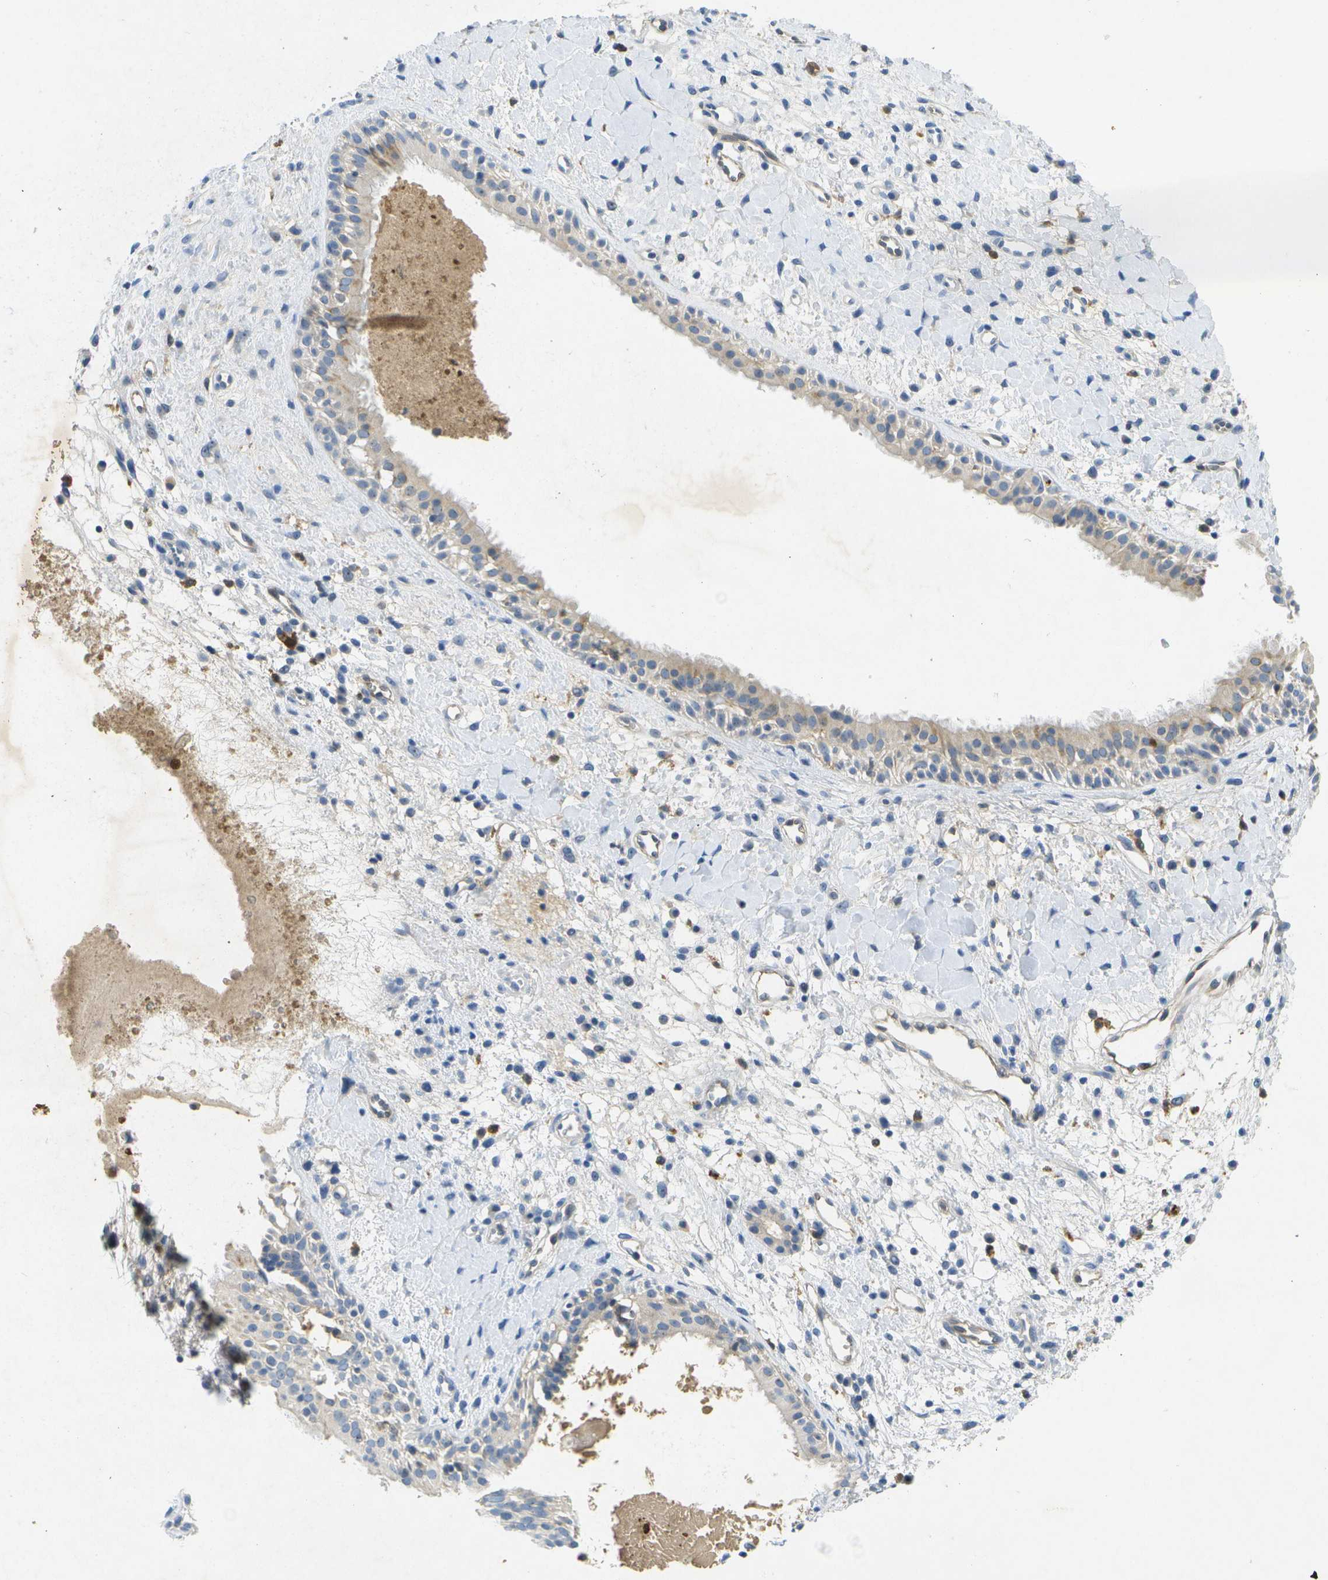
{"staining": {"intensity": "strong", "quantity": "<25%", "location": "cytoplasmic/membranous,nuclear"}, "tissue": "nasopharynx", "cell_type": "Respiratory epithelial cells", "image_type": "normal", "snomed": [{"axis": "morphology", "description": "Normal tissue, NOS"}, {"axis": "topography", "description": "Nasopharynx"}], "caption": "Protein expression by IHC demonstrates strong cytoplasmic/membranous,nuclear staining in approximately <25% of respiratory epithelial cells in unremarkable nasopharynx.", "gene": "LIPG", "patient": {"sex": "male", "age": 22}}